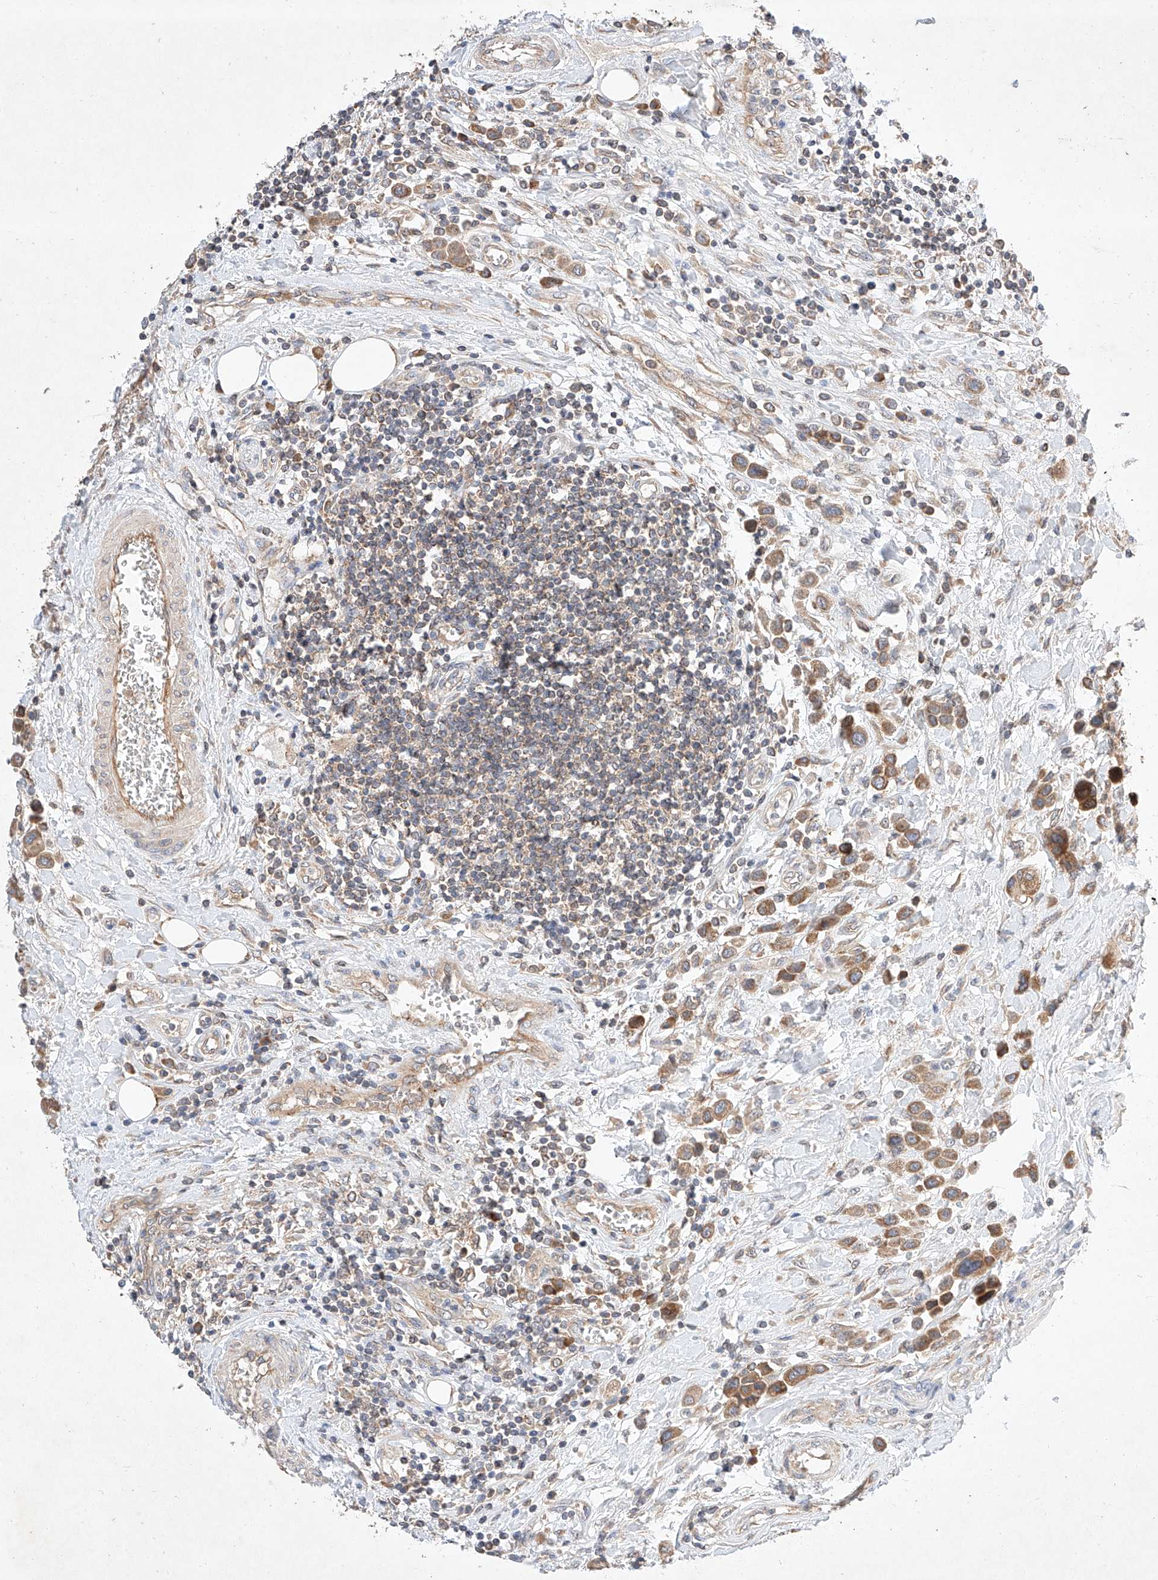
{"staining": {"intensity": "moderate", "quantity": ">75%", "location": "cytoplasmic/membranous"}, "tissue": "urothelial cancer", "cell_type": "Tumor cells", "image_type": "cancer", "snomed": [{"axis": "morphology", "description": "Urothelial carcinoma, High grade"}, {"axis": "topography", "description": "Urinary bladder"}], "caption": "High-power microscopy captured an IHC micrograph of urothelial carcinoma (high-grade), revealing moderate cytoplasmic/membranous positivity in about >75% of tumor cells.", "gene": "C6orf118", "patient": {"sex": "male", "age": 50}}